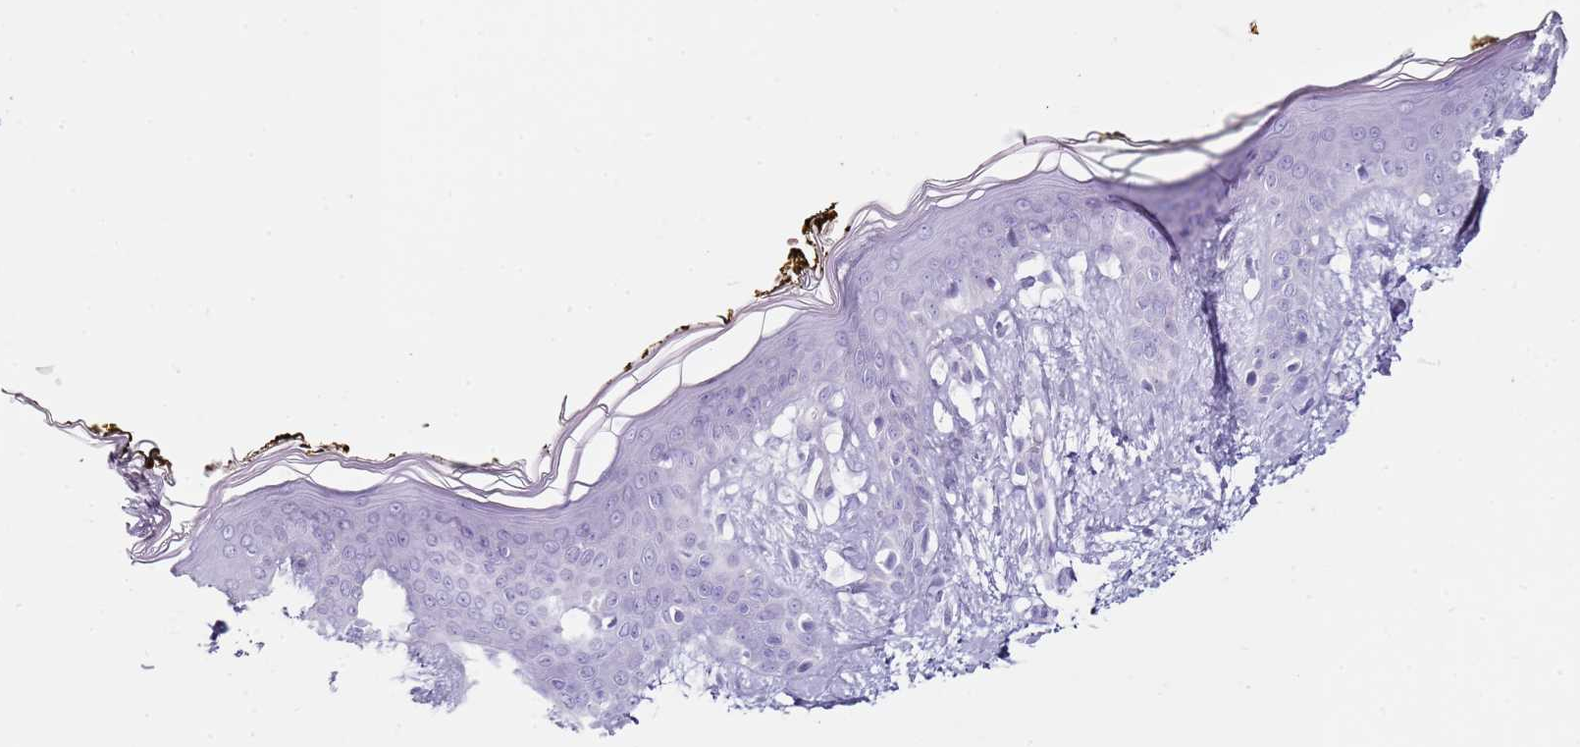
{"staining": {"intensity": "negative", "quantity": "none", "location": "none"}, "tissue": "skin", "cell_type": "Fibroblasts", "image_type": "normal", "snomed": [{"axis": "morphology", "description": "Normal tissue, NOS"}, {"axis": "topography", "description": "Skin"}], "caption": "This photomicrograph is of unremarkable skin stained with immunohistochemistry (IHC) to label a protein in brown with the nuclei are counter-stained blue. There is no staining in fibroblasts.", "gene": "ALS2", "patient": {"sex": "female", "age": 34}}